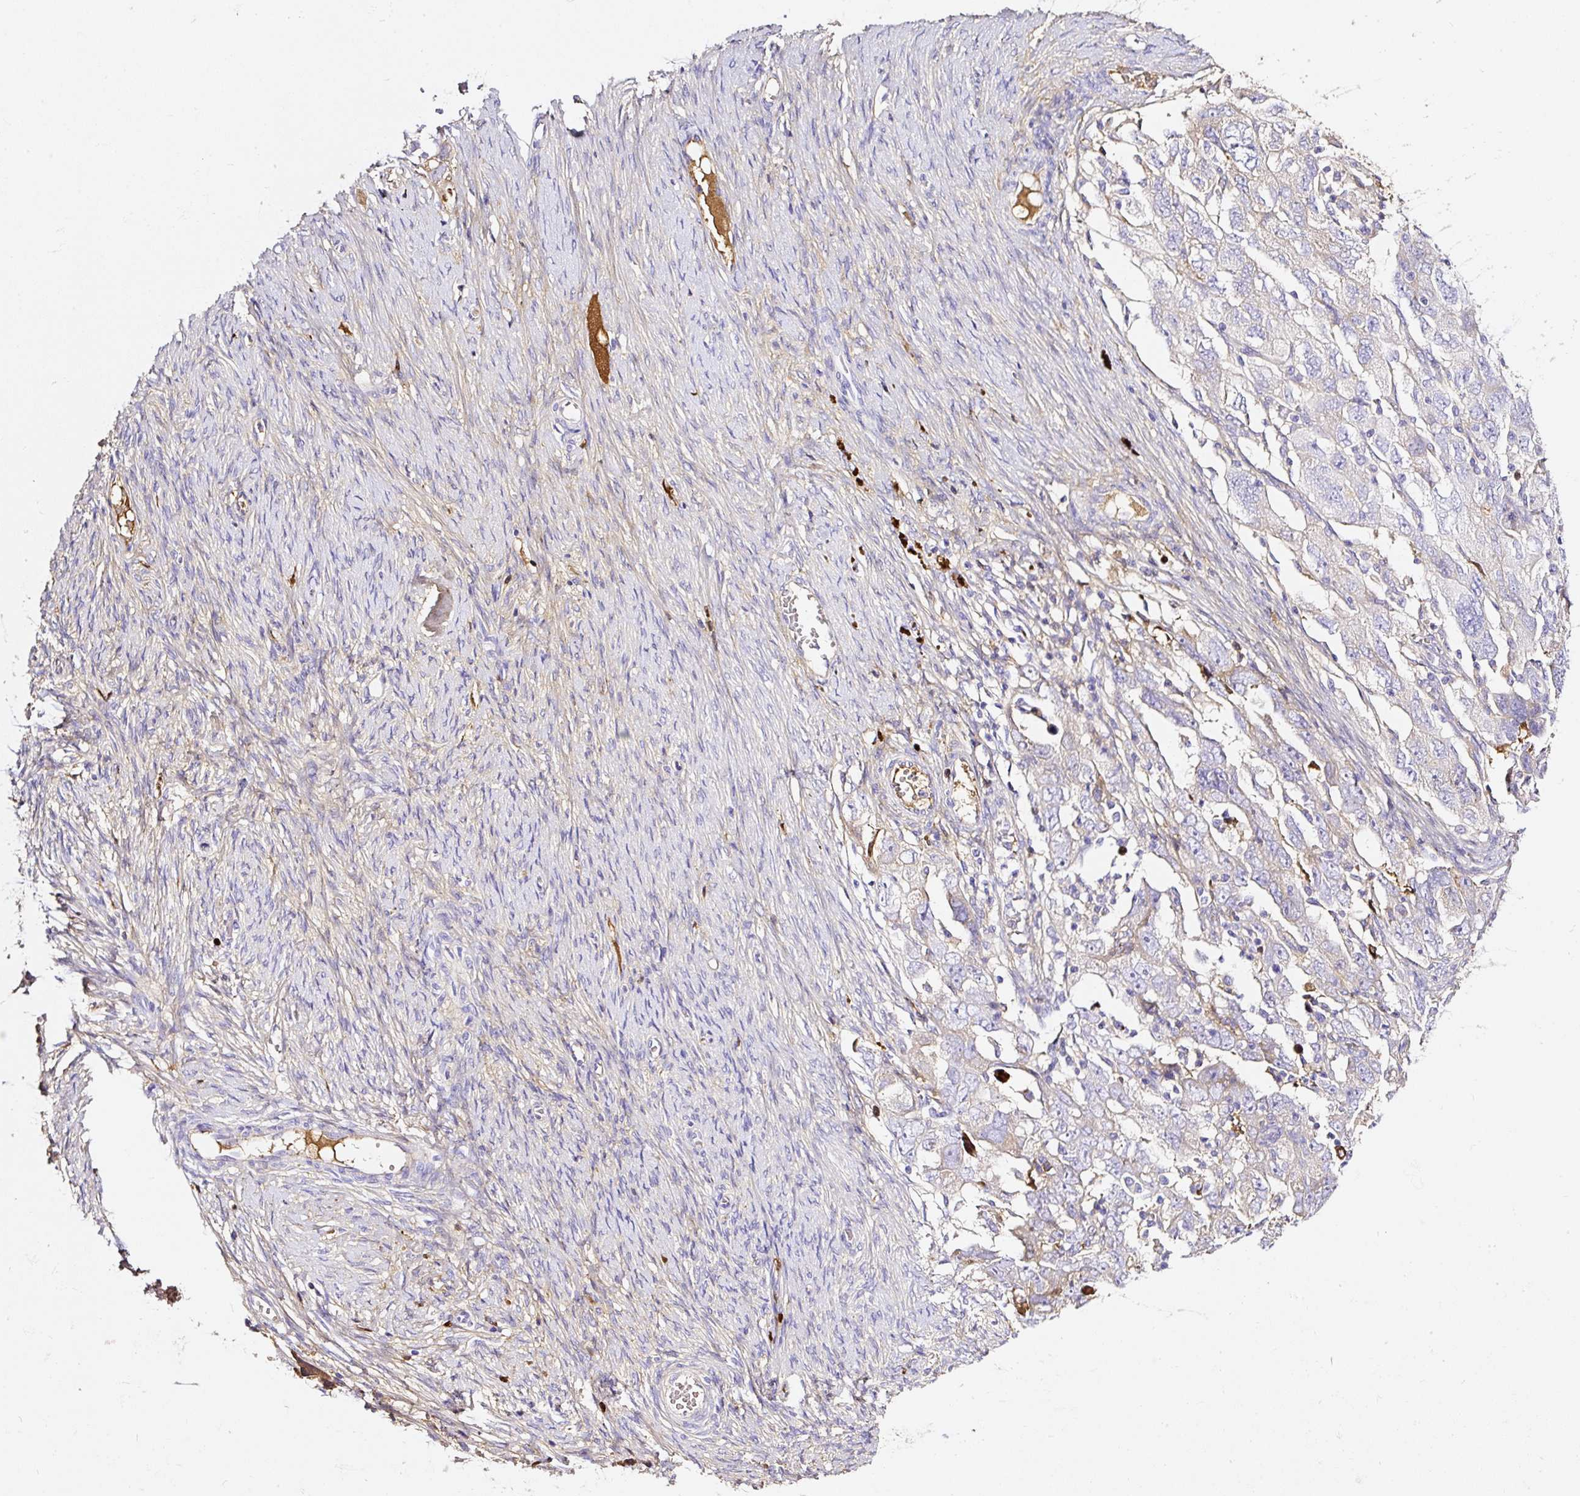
{"staining": {"intensity": "negative", "quantity": "none", "location": "none"}, "tissue": "ovarian cancer", "cell_type": "Tumor cells", "image_type": "cancer", "snomed": [{"axis": "morphology", "description": "Carcinoma, NOS"}, {"axis": "morphology", "description": "Cystadenocarcinoma, serous, NOS"}, {"axis": "topography", "description": "Ovary"}], "caption": "This is an immunohistochemistry (IHC) histopathology image of serous cystadenocarcinoma (ovarian). There is no staining in tumor cells.", "gene": "CLEC3B", "patient": {"sex": "female", "age": 69}}